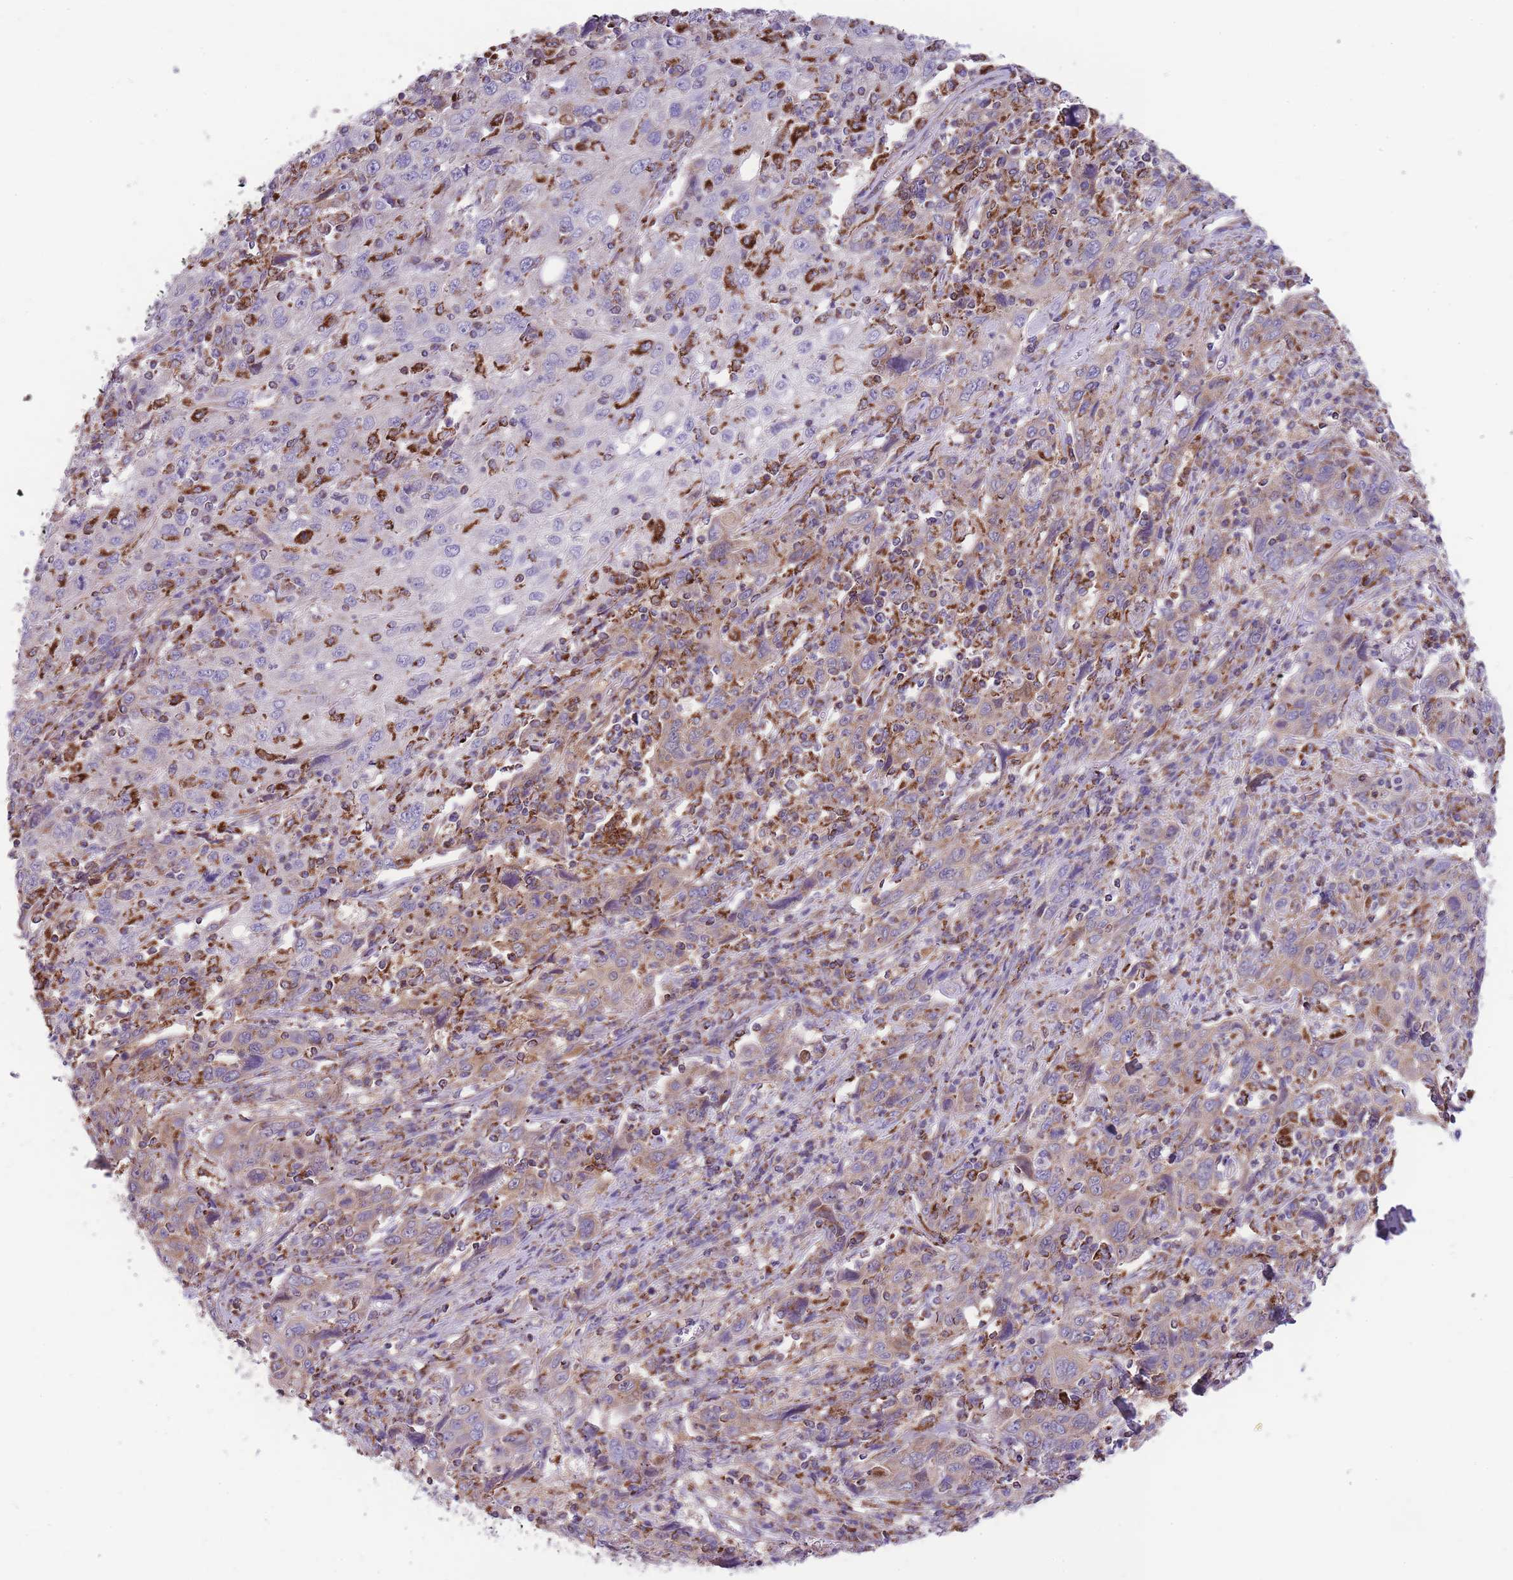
{"staining": {"intensity": "moderate", "quantity": ">75%", "location": "cytoplasmic/membranous"}, "tissue": "cervical cancer", "cell_type": "Tumor cells", "image_type": "cancer", "snomed": [{"axis": "morphology", "description": "Squamous cell carcinoma, NOS"}, {"axis": "topography", "description": "Cervix"}], "caption": "An image showing moderate cytoplasmic/membranous positivity in approximately >75% of tumor cells in cervical cancer (squamous cell carcinoma), as visualized by brown immunohistochemical staining.", "gene": "ST3GAL3", "patient": {"sex": "female", "age": 46}}